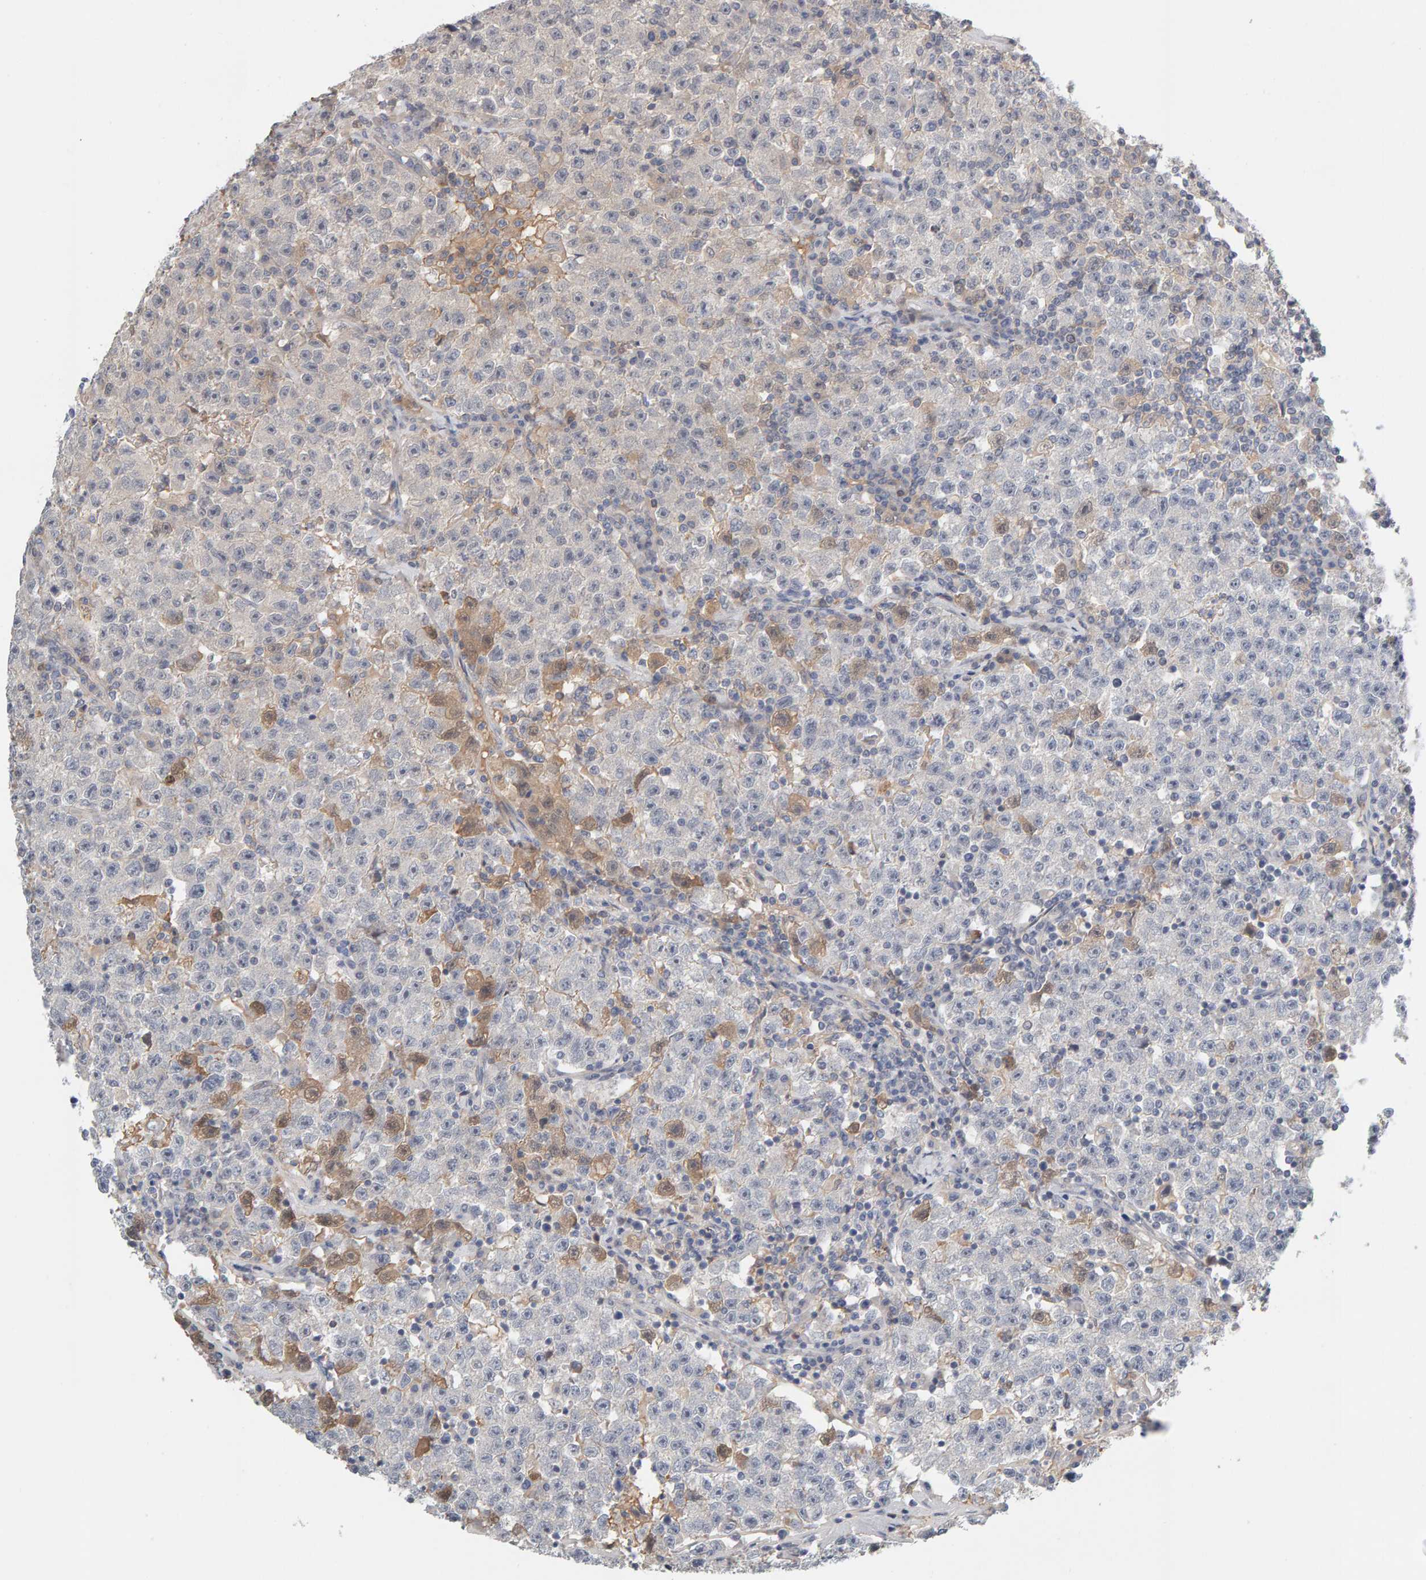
{"staining": {"intensity": "moderate", "quantity": "<25%", "location": "cytoplasmic/membranous"}, "tissue": "testis cancer", "cell_type": "Tumor cells", "image_type": "cancer", "snomed": [{"axis": "morphology", "description": "Seminoma, NOS"}, {"axis": "topography", "description": "Testis"}], "caption": "DAB immunohistochemical staining of testis cancer (seminoma) displays moderate cytoplasmic/membranous protein expression in about <25% of tumor cells.", "gene": "GFUS", "patient": {"sex": "male", "age": 22}}